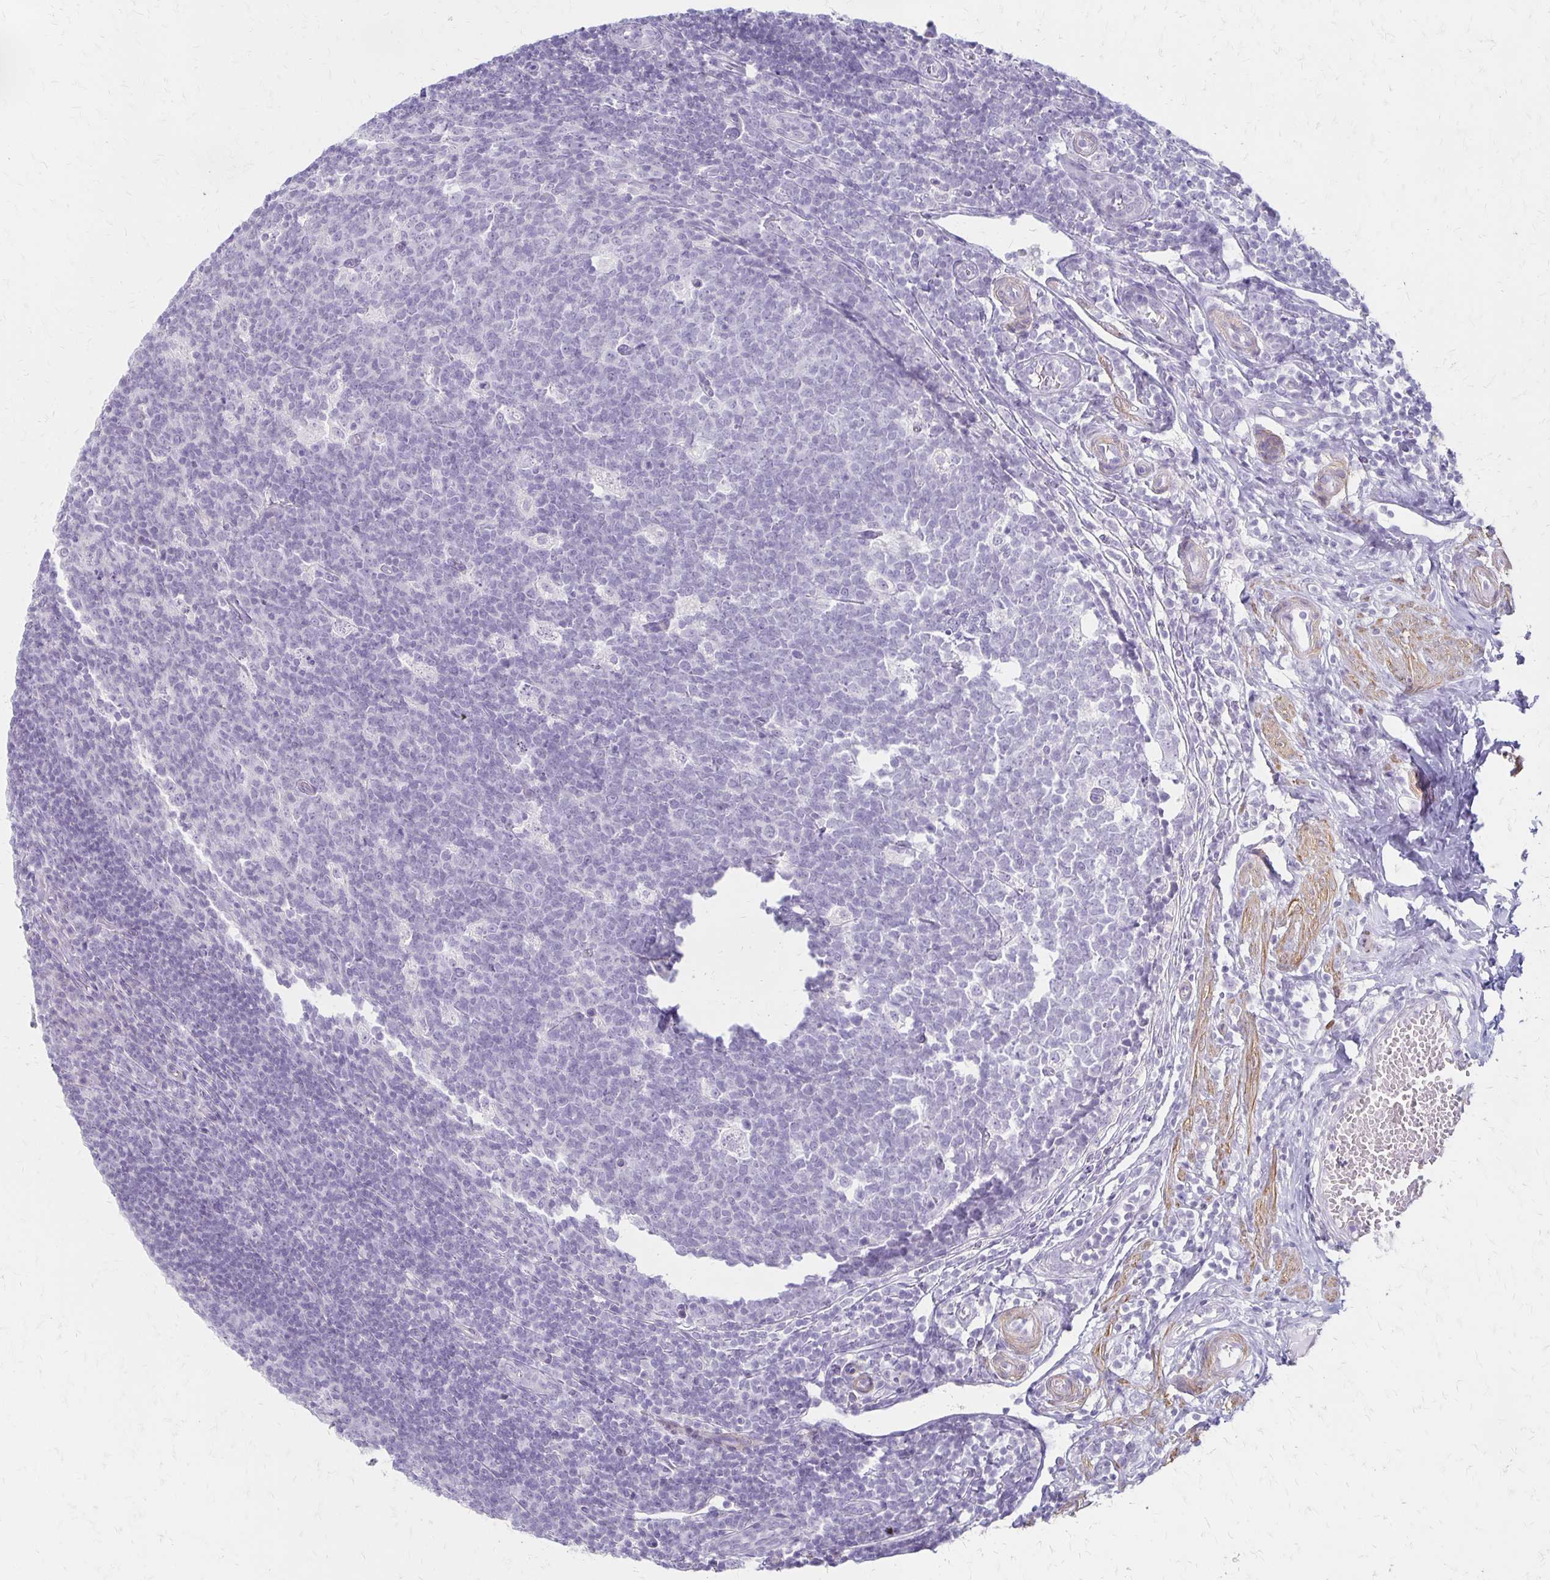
{"staining": {"intensity": "negative", "quantity": "none", "location": "none"}, "tissue": "appendix", "cell_type": "Glandular cells", "image_type": "normal", "snomed": [{"axis": "morphology", "description": "Normal tissue, NOS"}, {"axis": "topography", "description": "Appendix"}], "caption": "Immunohistochemical staining of unremarkable human appendix reveals no significant positivity in glandular cells.", "gene": "IVL", "patient": {"sex": "male", "age": 18}}